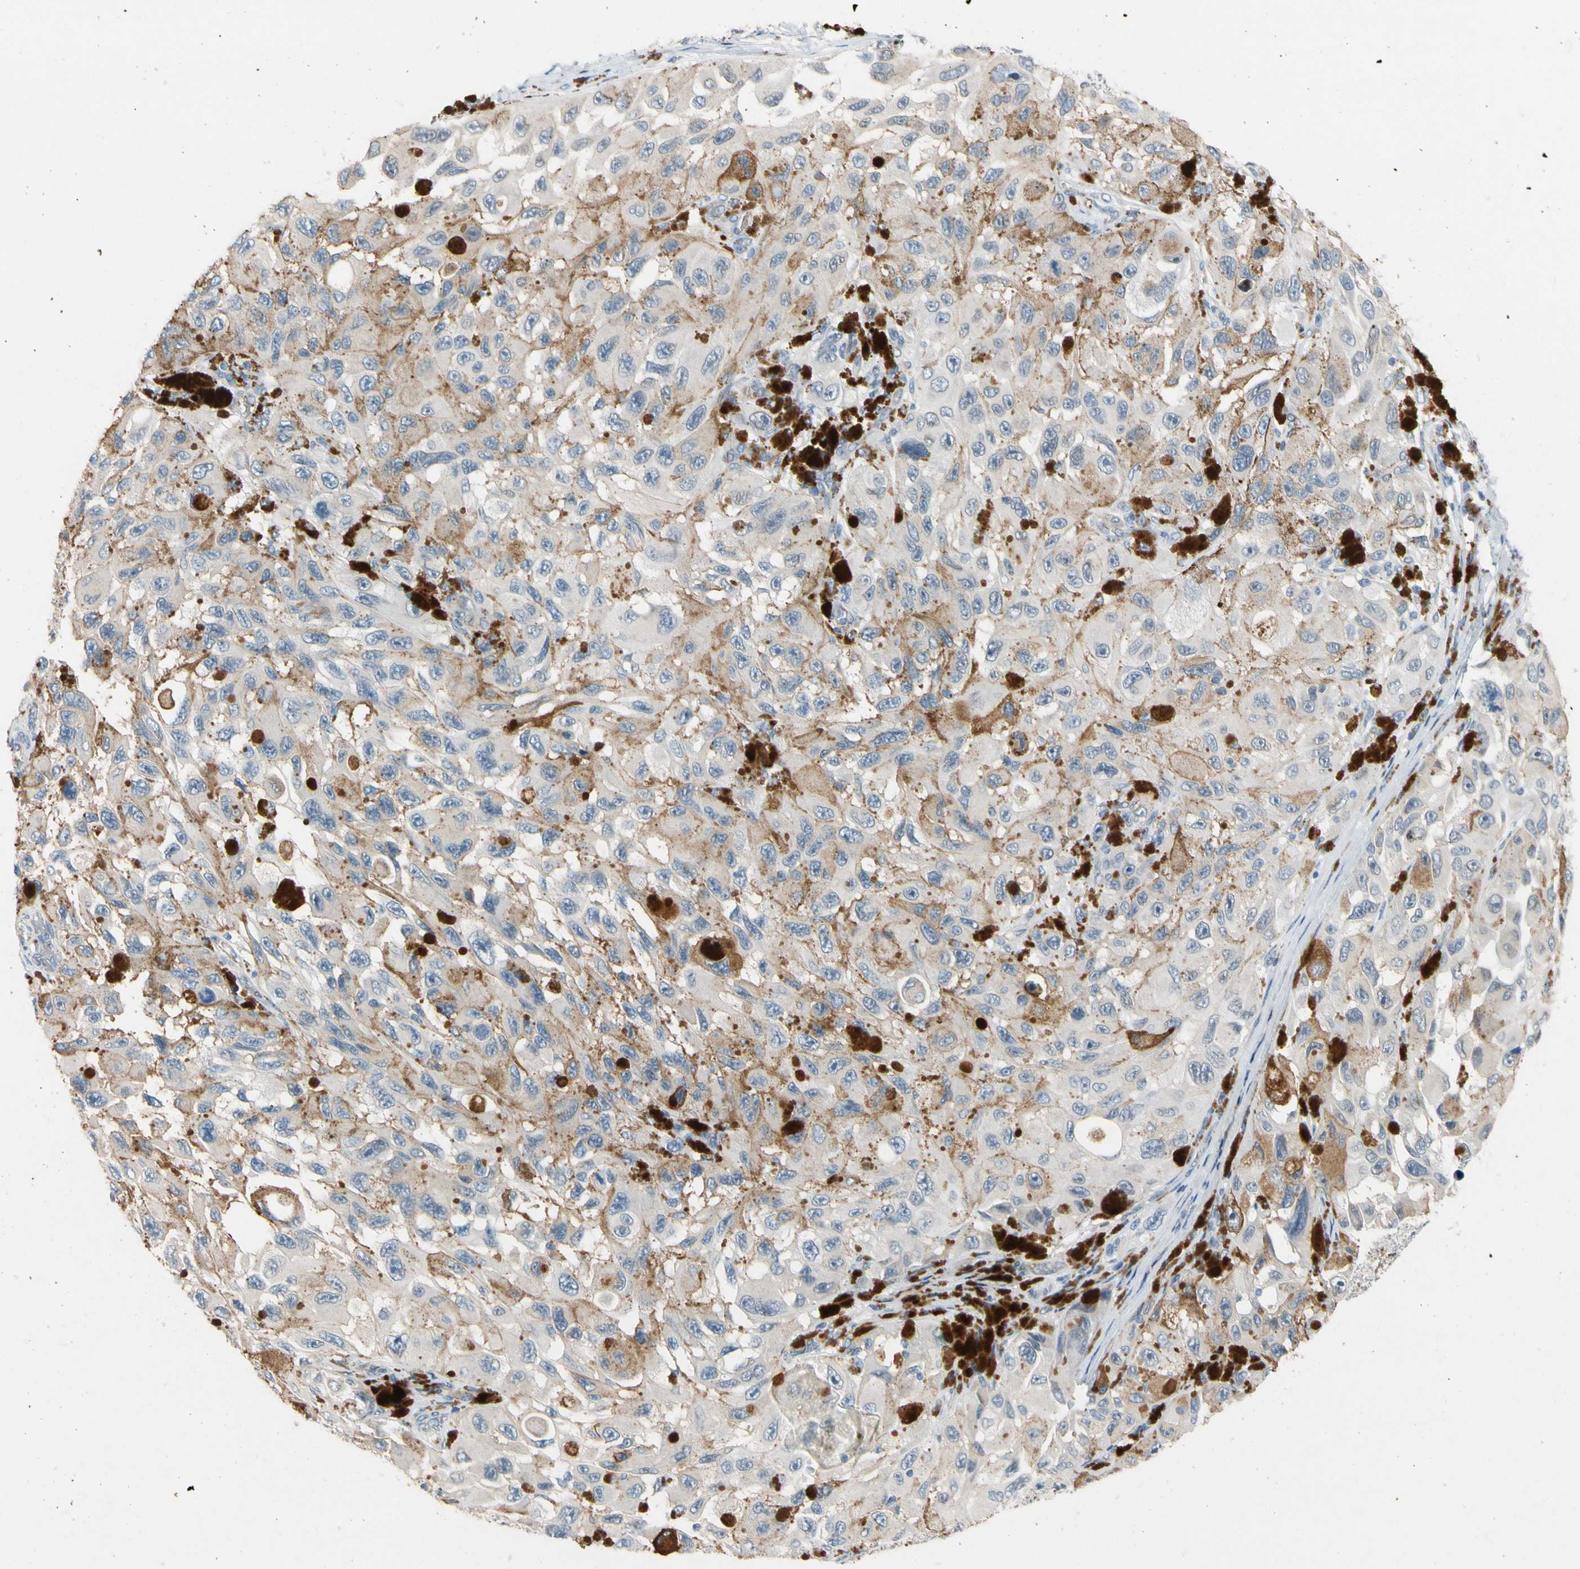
{"staining": {"intensity": "negative", "quantity": "none", "location": "none"}, "tissue": "melanoma", "cell_type": "Tumor cells", "image_type": "cancer", "snomed": [{"axis": "morphology", "description": "Malignant melanoma, NOS"}, {"axis": "topography", "description": "Skin"}], "caption": "An image of malignant melanoma stained for a protein exhibits no brown staining in tumor cells.", "gene": "CNDP1", "patient": {"sex": "female", "age": 73}}